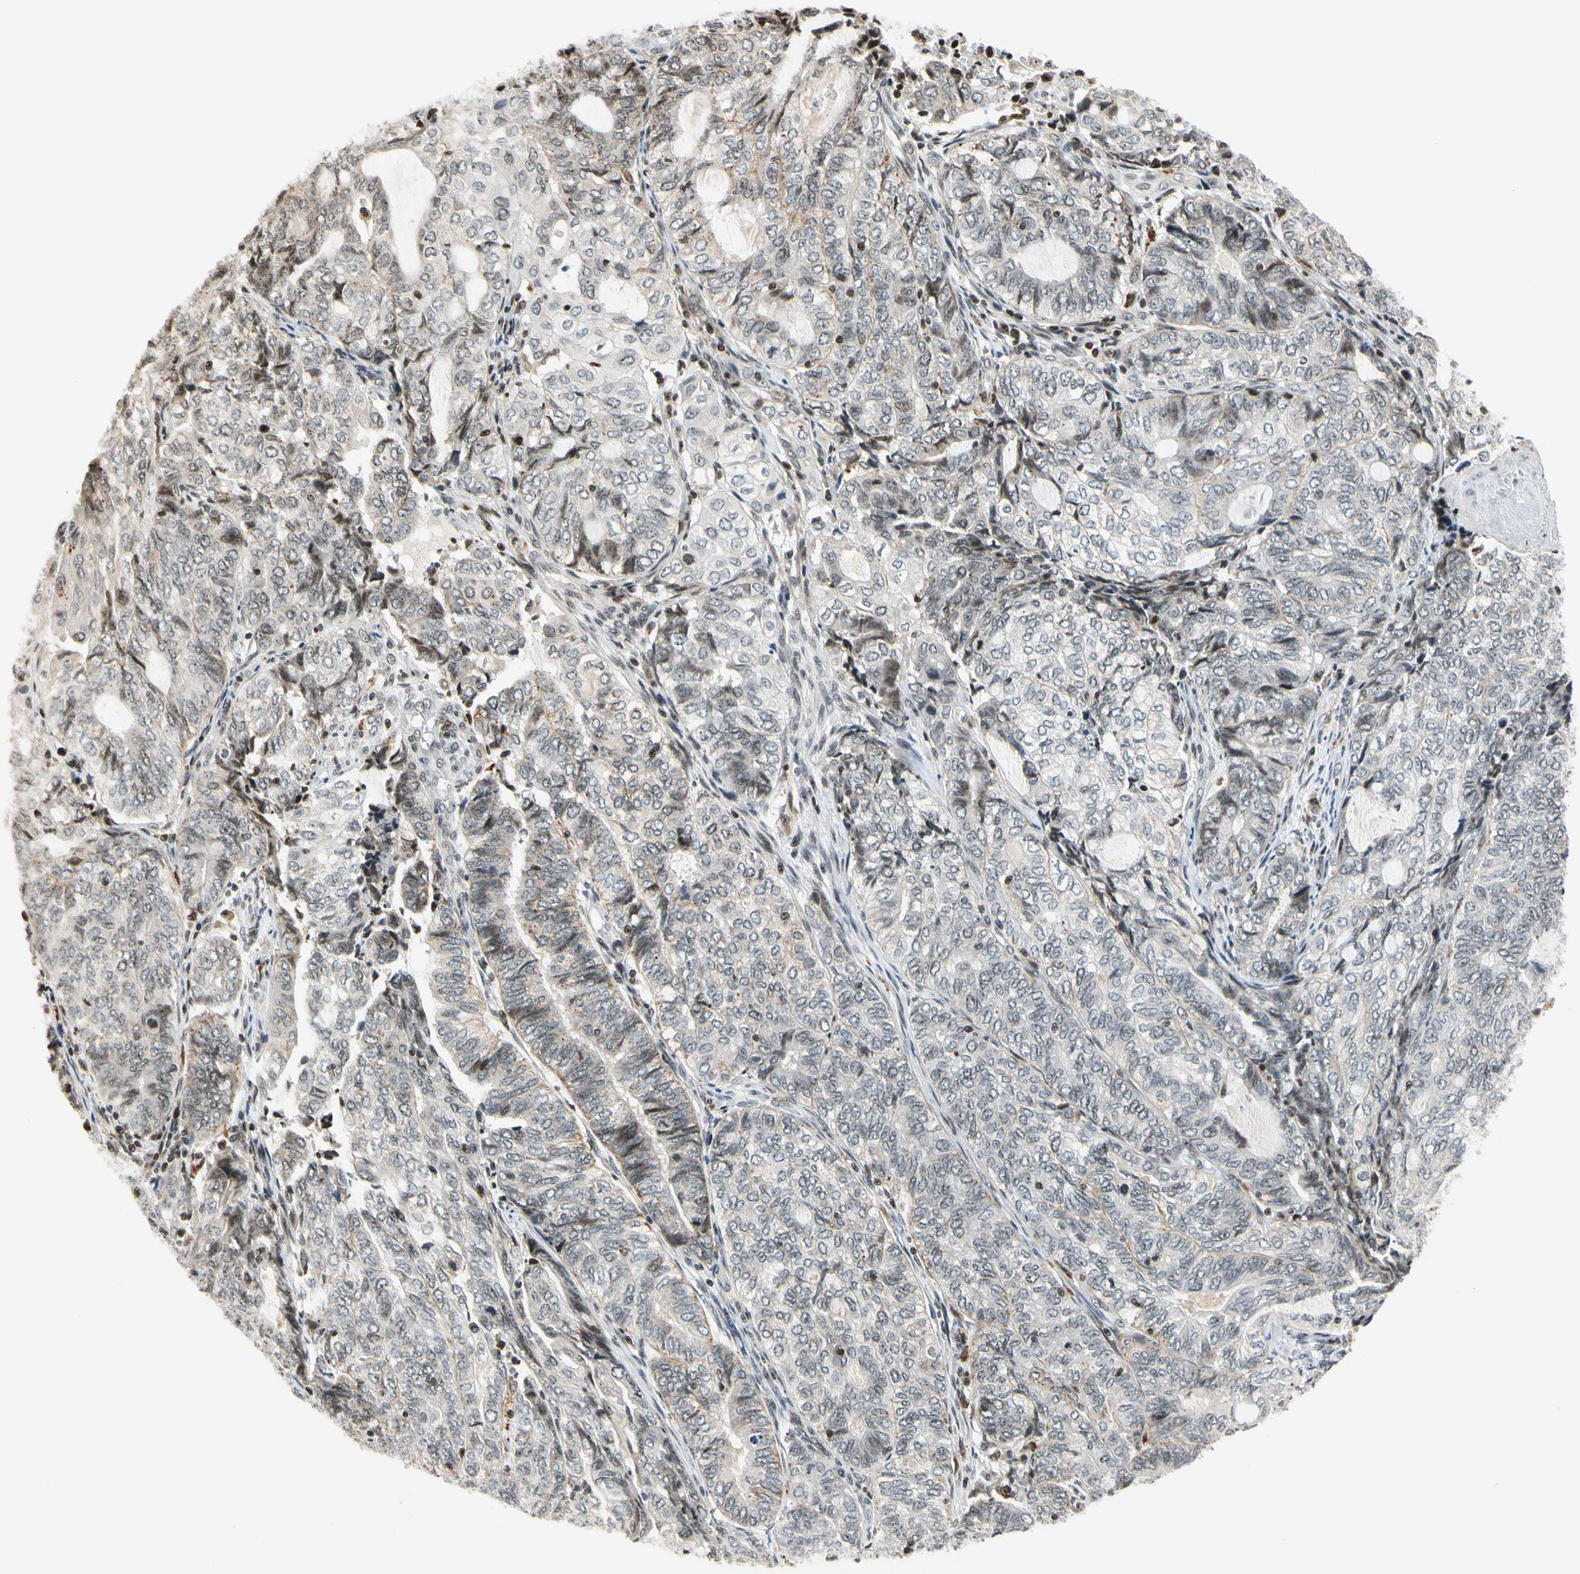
{"staining": {"intensity": "weak", "quantity": "<25%", "location": "cytoplasmic/membranous,nuclear"}, "tissue": "endometrial cancer", "cell_type": "Tumor cells", "image_type": "cancer", "snomed": [{"axis": "morphology", "description": "Adenocarcinoma, NOS"}, {"axis": "topography", "description": "Uterus"}, {"axis": "topography", "description": "Endometrium"}], "caption": "This is an immunohistochemistry (IHC) micrograph of endometrial cancer (adenocarcinoma). There is no positivity in tumor cells.", "gene": "CDK7", "patient": {"sex": "female", "age": 70}}